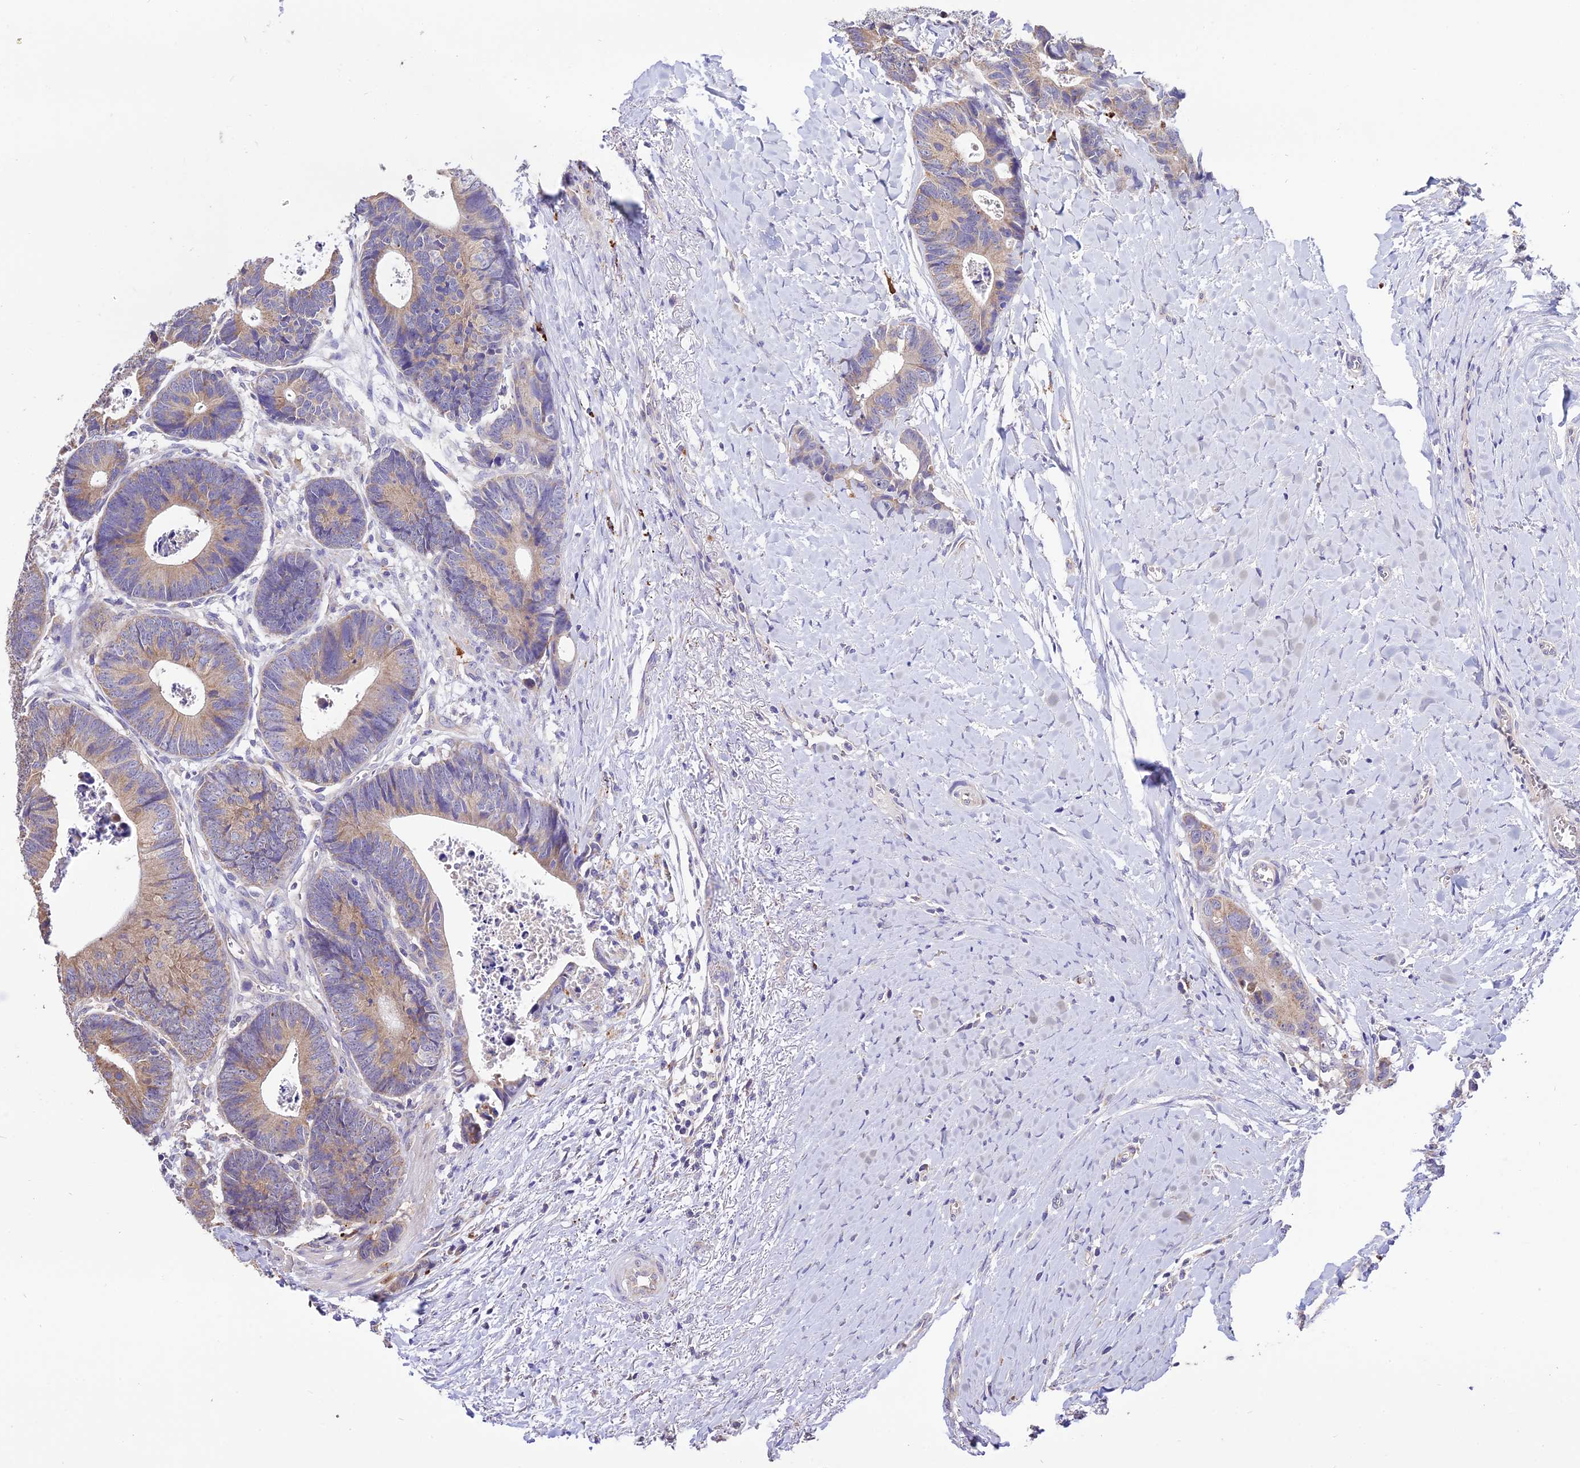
{"staining": {"intensity": "moderate", "quantity": ">75%", "location": "cytoplasmic/membranous"}, "tissue": "colorectal cancer", "cell_type": "Tumor cells", "image_type": "cancer", "snomed": [{"axis": "morphology", "description": "Adenocarcinoma, NOS"}, {"axis": "topography", "description": "Colon"}], "caption": "Tumor cells exhibit moderate cytoplasmic/membranous staining in about >75% of cells in adenocarcinoma (colorectal). (DAB = brown stain, brightfield microscopy at high magnification).", "gene": "SDHD", "patient": {"sex": "female", "age": 57}}